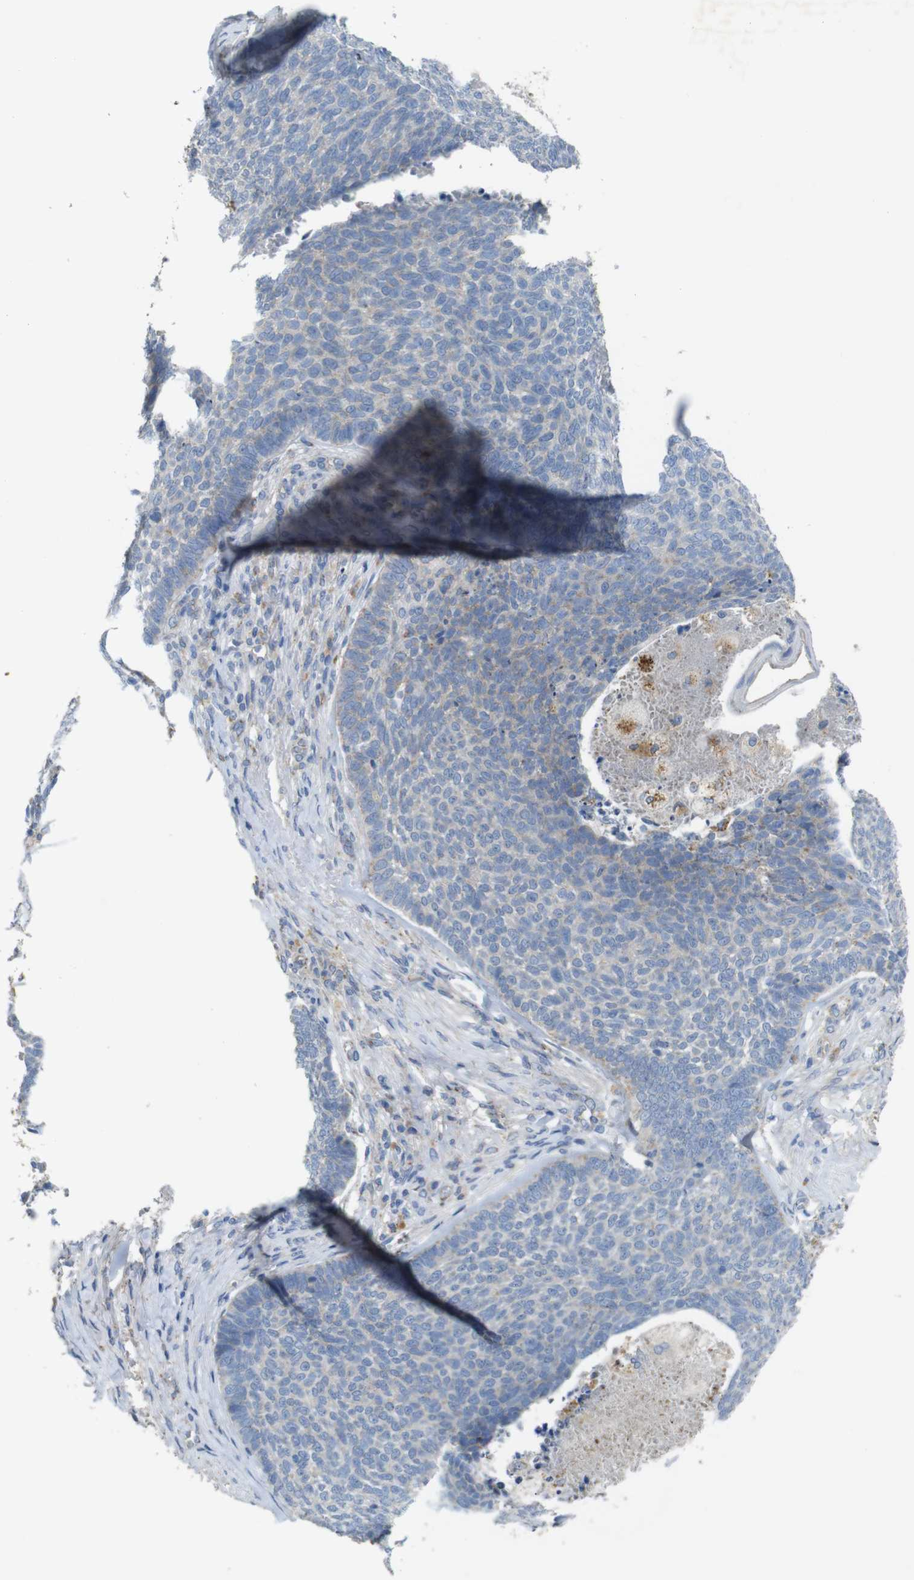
{"staining": {"intensity": "negative", "quantity": "none", "location": "none"}, "tissue": "skin cancer", "cell_type": "Tumor cells", "image_type": "cancer", "snomed": [{"axis": "morphology", "description": "Basal cell carcinoma"}, {"axis": "topography", "description": "Skin"}], "caption": "Human skin cancer stained for a protein using IHC demonstrates no expression in tumor cells.", "gene": "NHLRC3", "patient": {"sex": "male", "age": 84}}